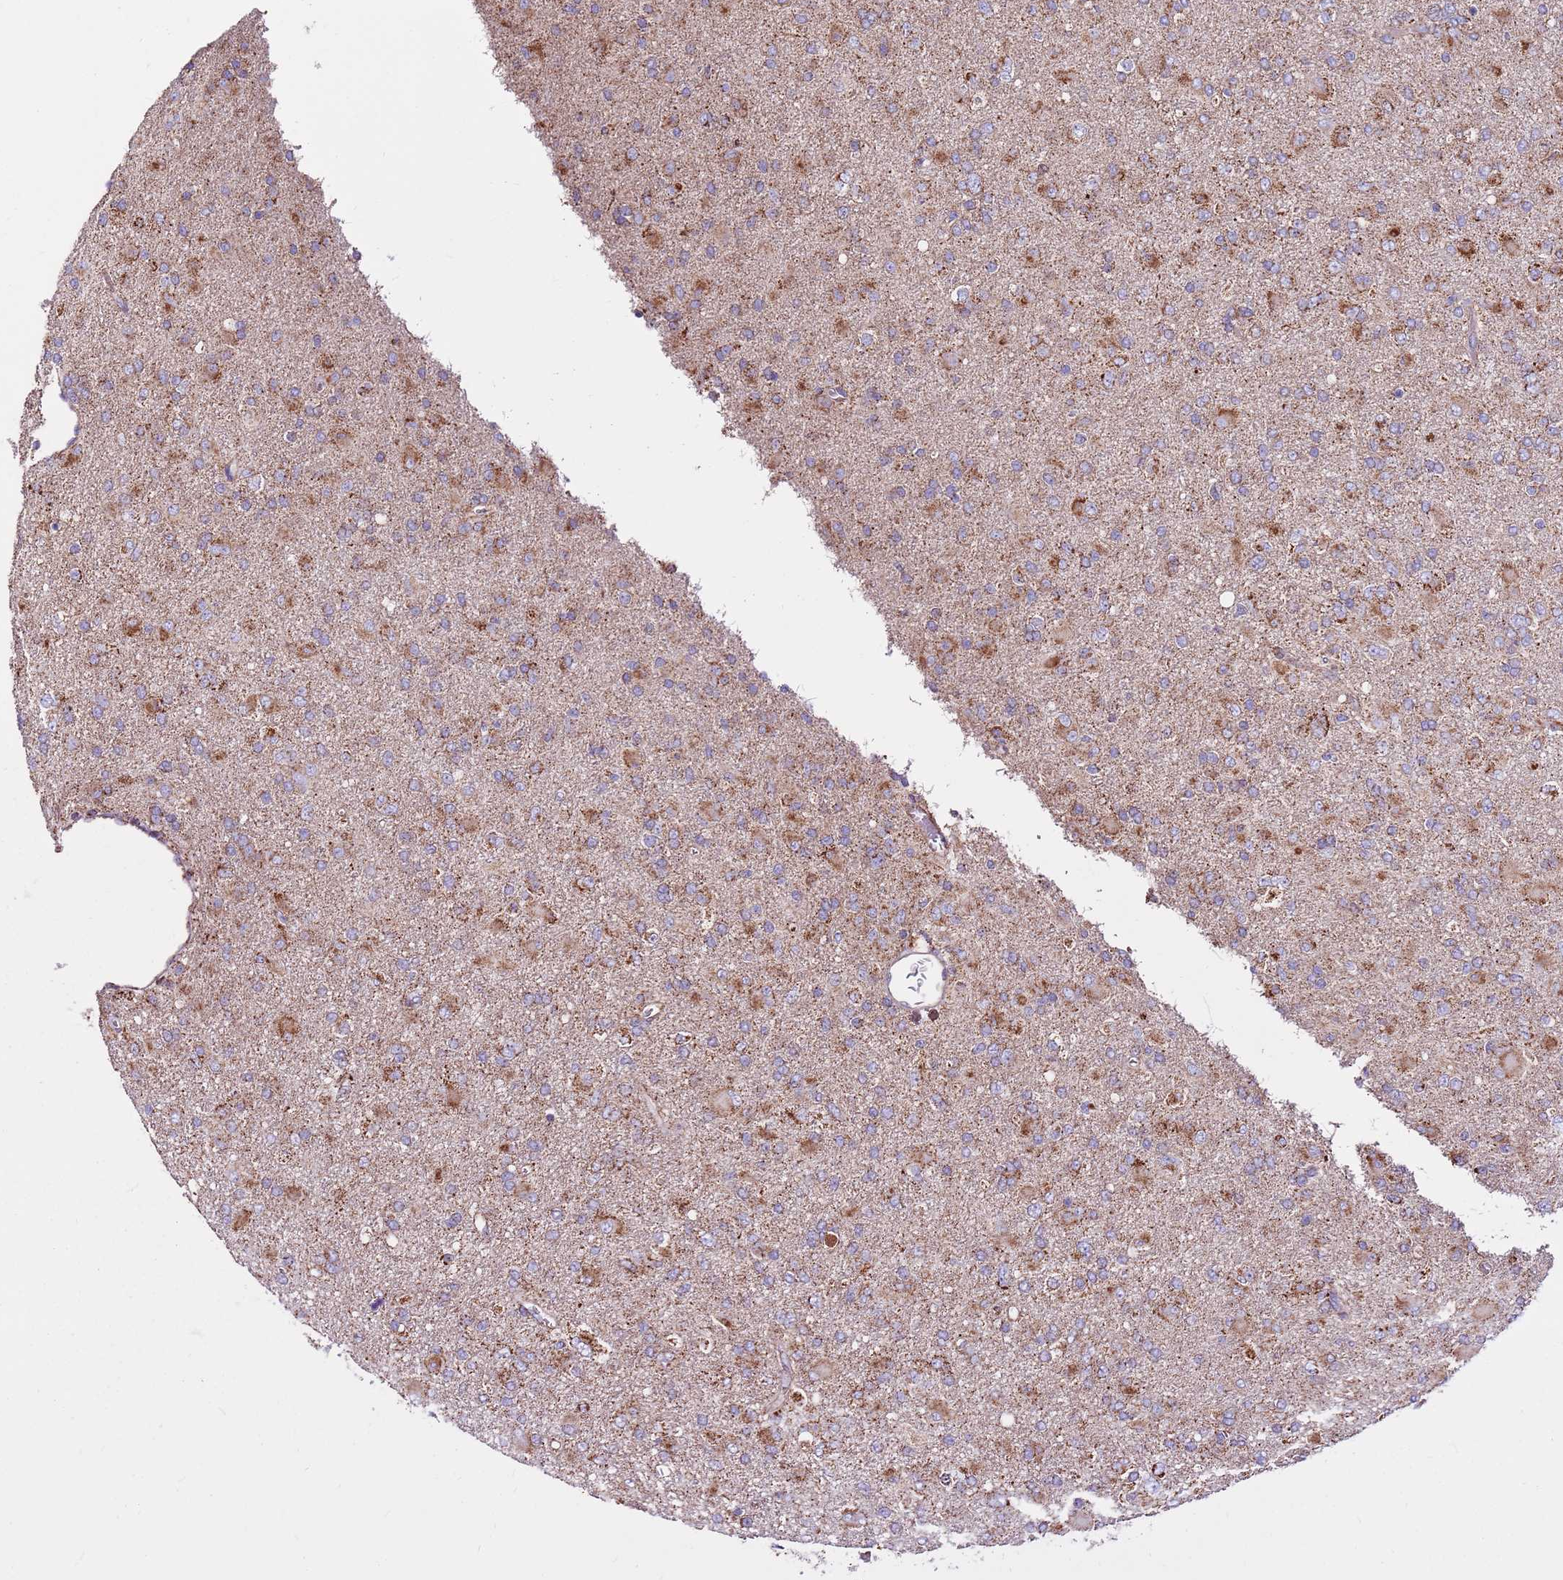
{"staining": {"intensity": "moderate", "quantity": "25%-75%", "location": "cytoplasmic/membranous"}, "tissue": "glioma", "cell_type": "Tumor cells", "image_type": "cancer", "snomed": [{"axis": "morphology", "description": "Glioma, malignant, Low grade"}, {"axis": "topography", "description": "Brain"}], "caption": "Moderate cytoplasmic/membranous protein positivity is appreciated in approximately 25%-75% of tumor cells in malignant glioma (low-grade).", "gene": "HECTD4", "patient": {"sex": "male", "age": 65}}